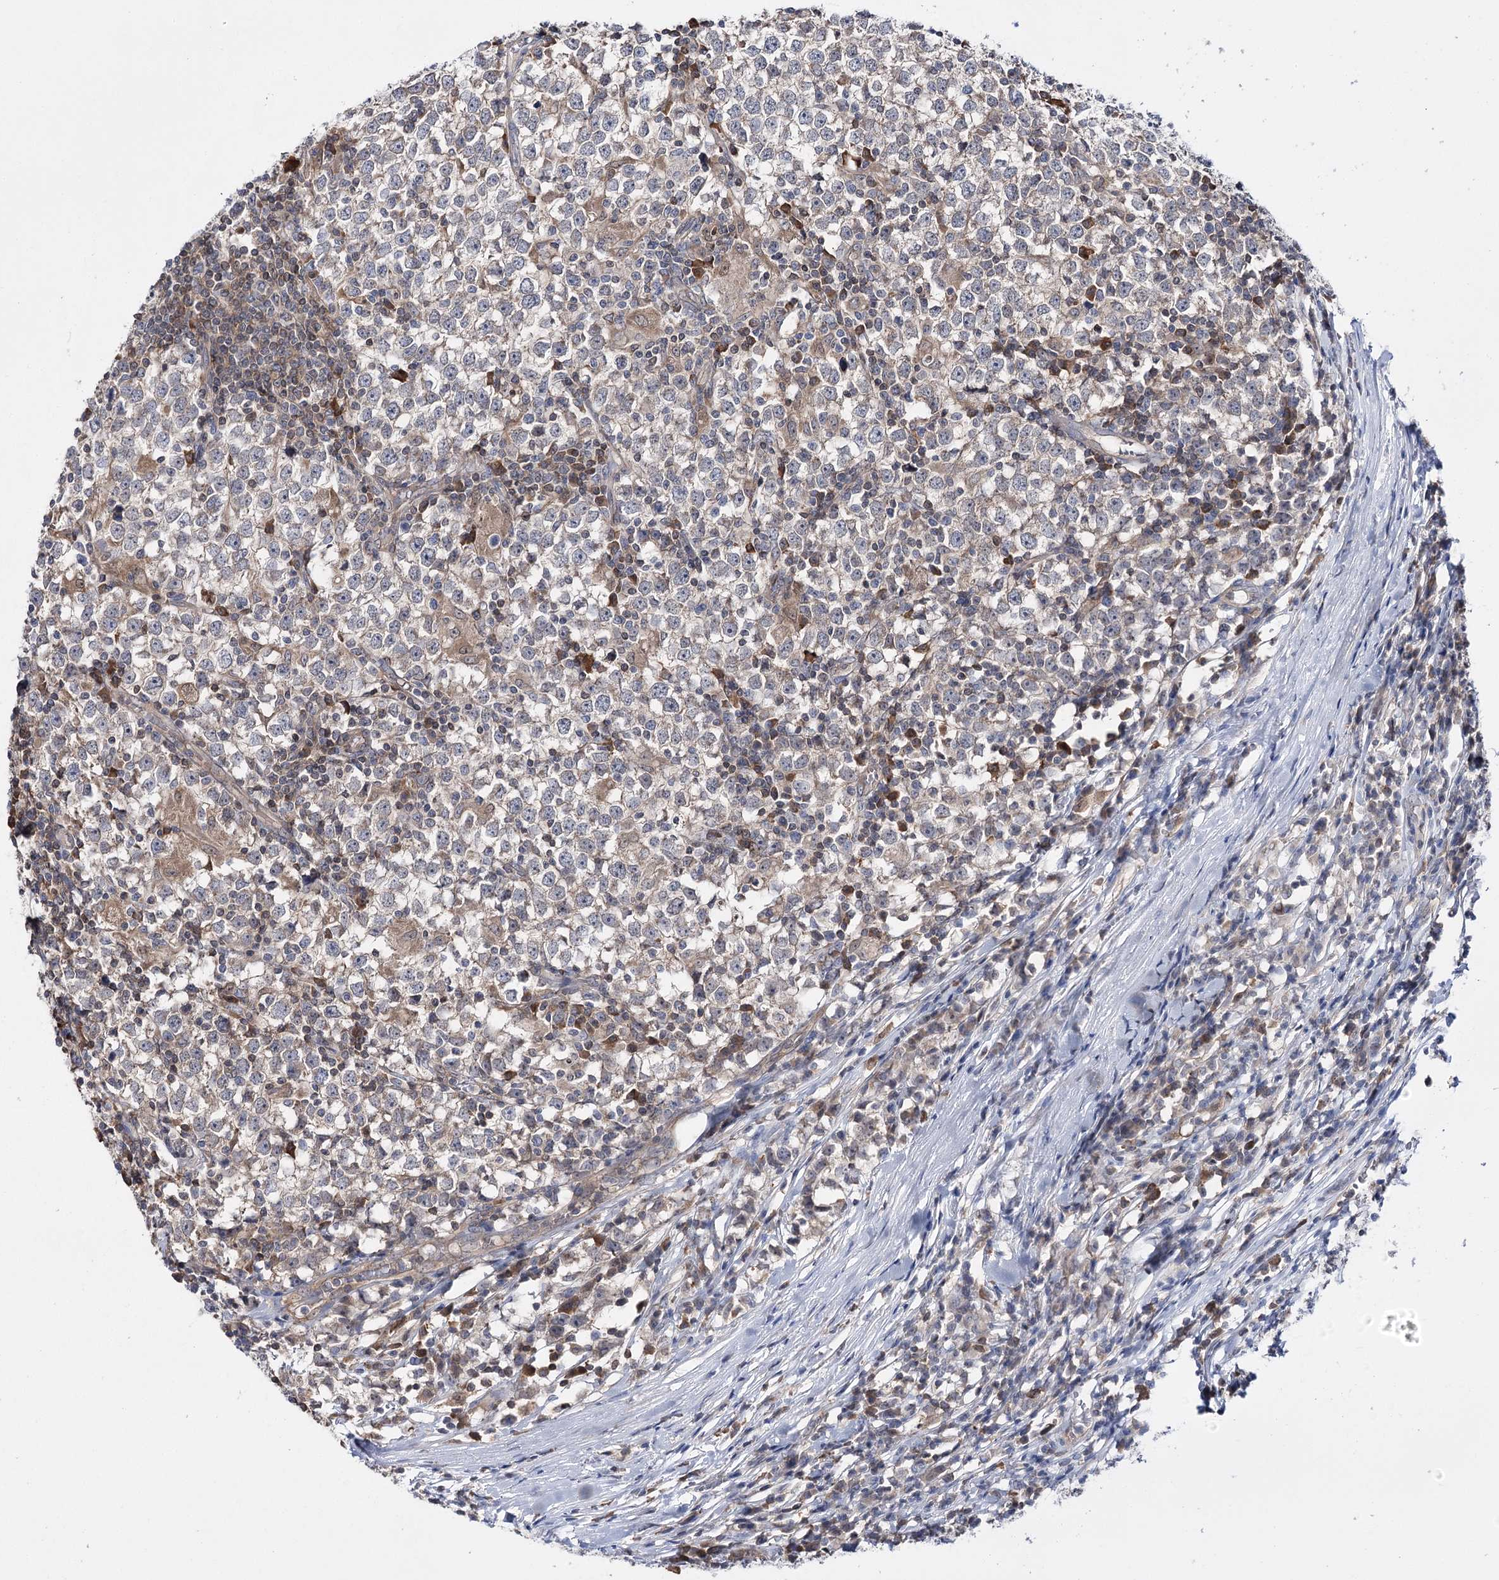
{"staining": {"intensity": "weak", "quantity": "<25%", "location": "cytoplasmic/membranous"}, "tissue": "testis cancer", "cell_type": "Tumor cells", "image_type": "cancer", "snomed": [{"axis": "morphology", "description": "Seminoma, NOS"}, {"axis": "topography", "description": "Testis"}], "caption": "Seminoma (testis) stained for a protein using immunohistochemistry displays no expression tumor cells.", "gene": "PTER", "patient": {"sex": "male", "age": 65}}